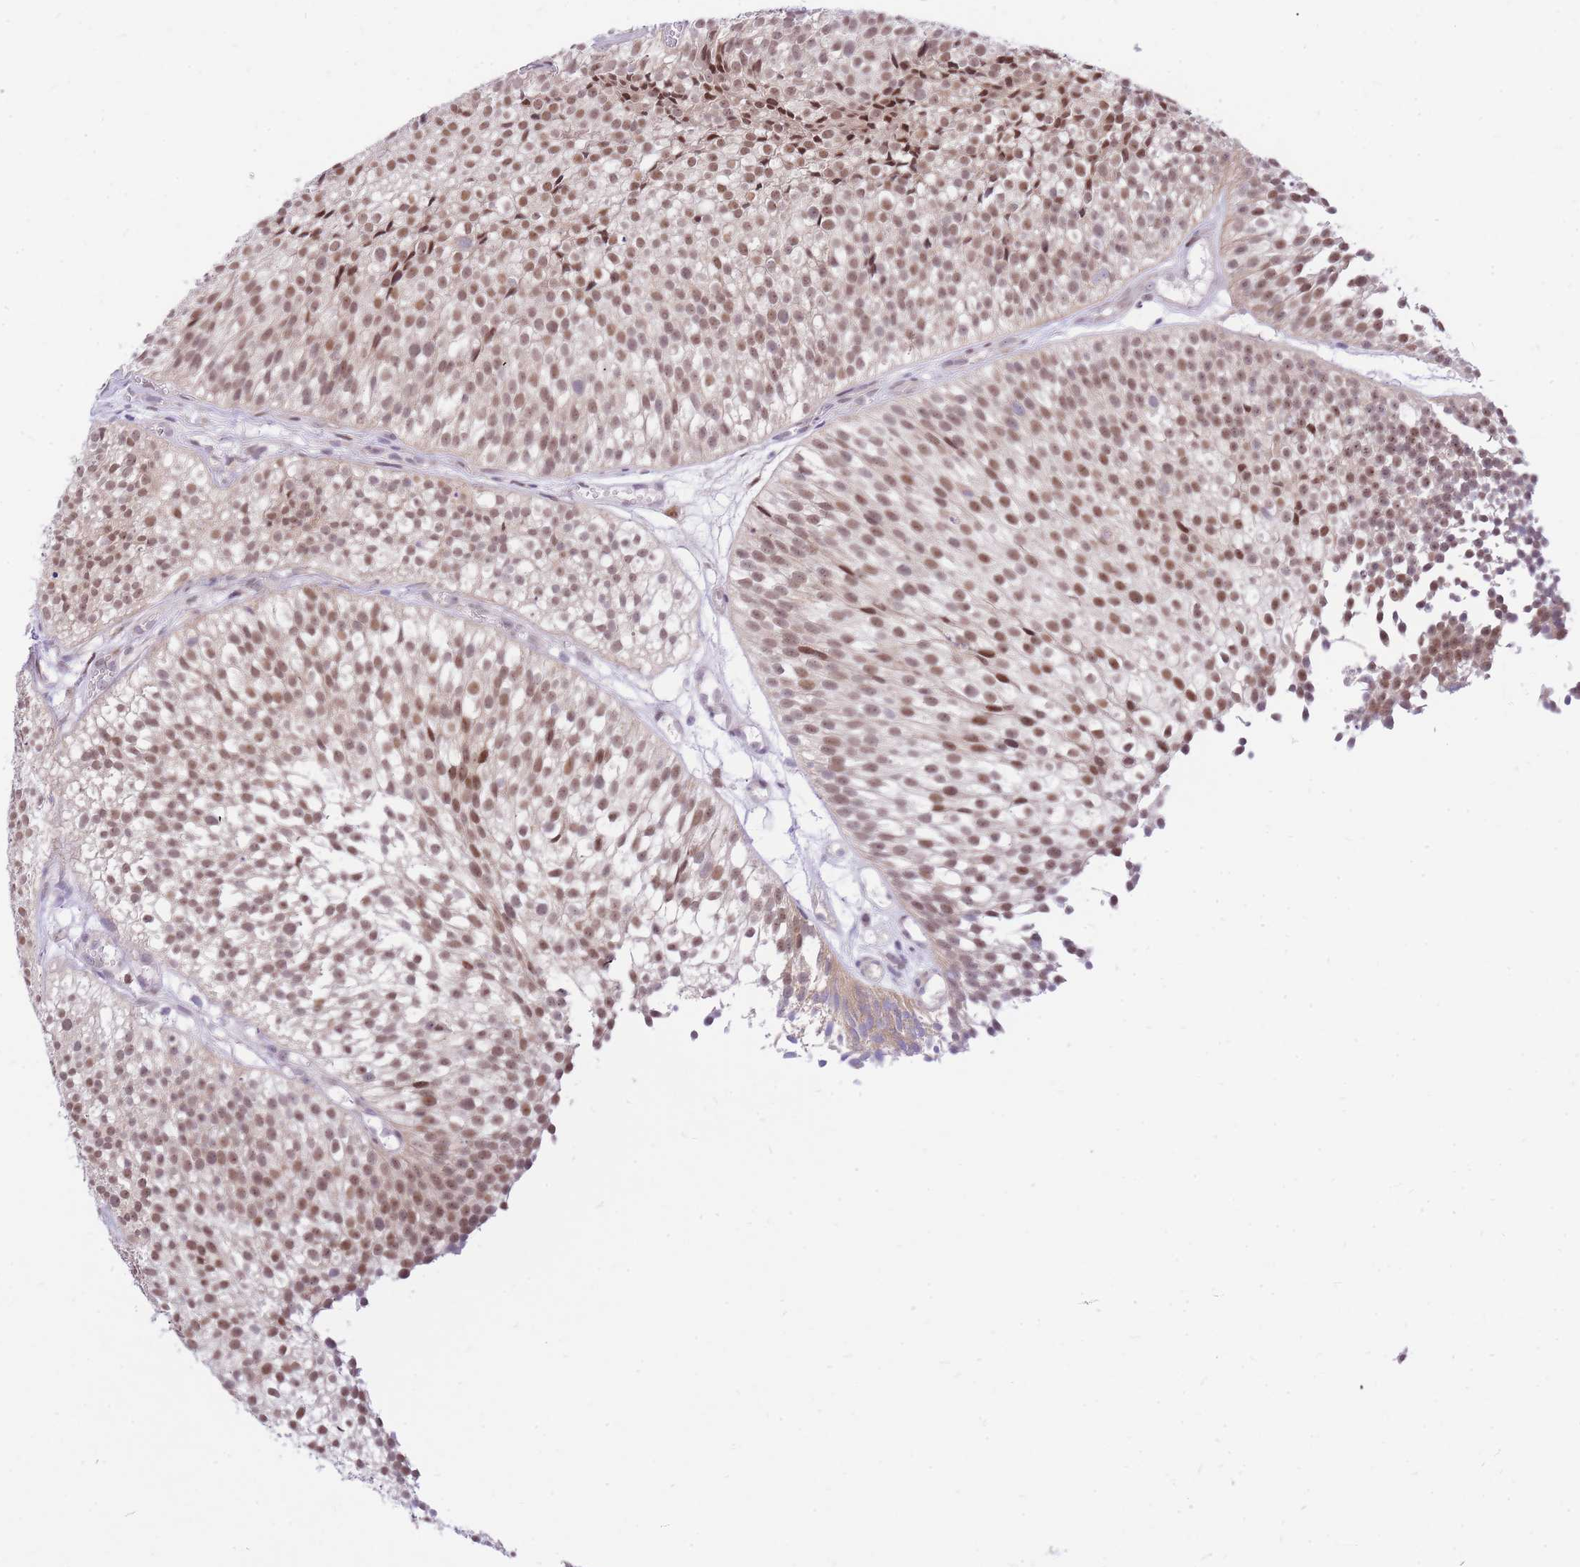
{"staining": {"intensity": "moderate", "quantity": ">75%", "location": "nuclear"}, "tissue": "urothelial cancer", "cell_type": "Tumor cells", "image_type": "cancer", "snomed": [{"axis": "morphology", "description": "Urothelial carcinoma, Low grade"}, {"axis": "topography", "description": "Urinary bladder"}], "caption": "High-magnification brightfield microscopy of urothelial carcinoma (low-grade) stained with DAB (3,3'-diaminobenzidine) (brown) and counterstained with hematoxylin (blue). tumor cells exhibit moderate nuclear expression is present in approximately>75% of cells. (IHC, brightfield microscopy, high magnification).", "gene": "MINDY2", "patient": {"sex": "male", "age": 91}}